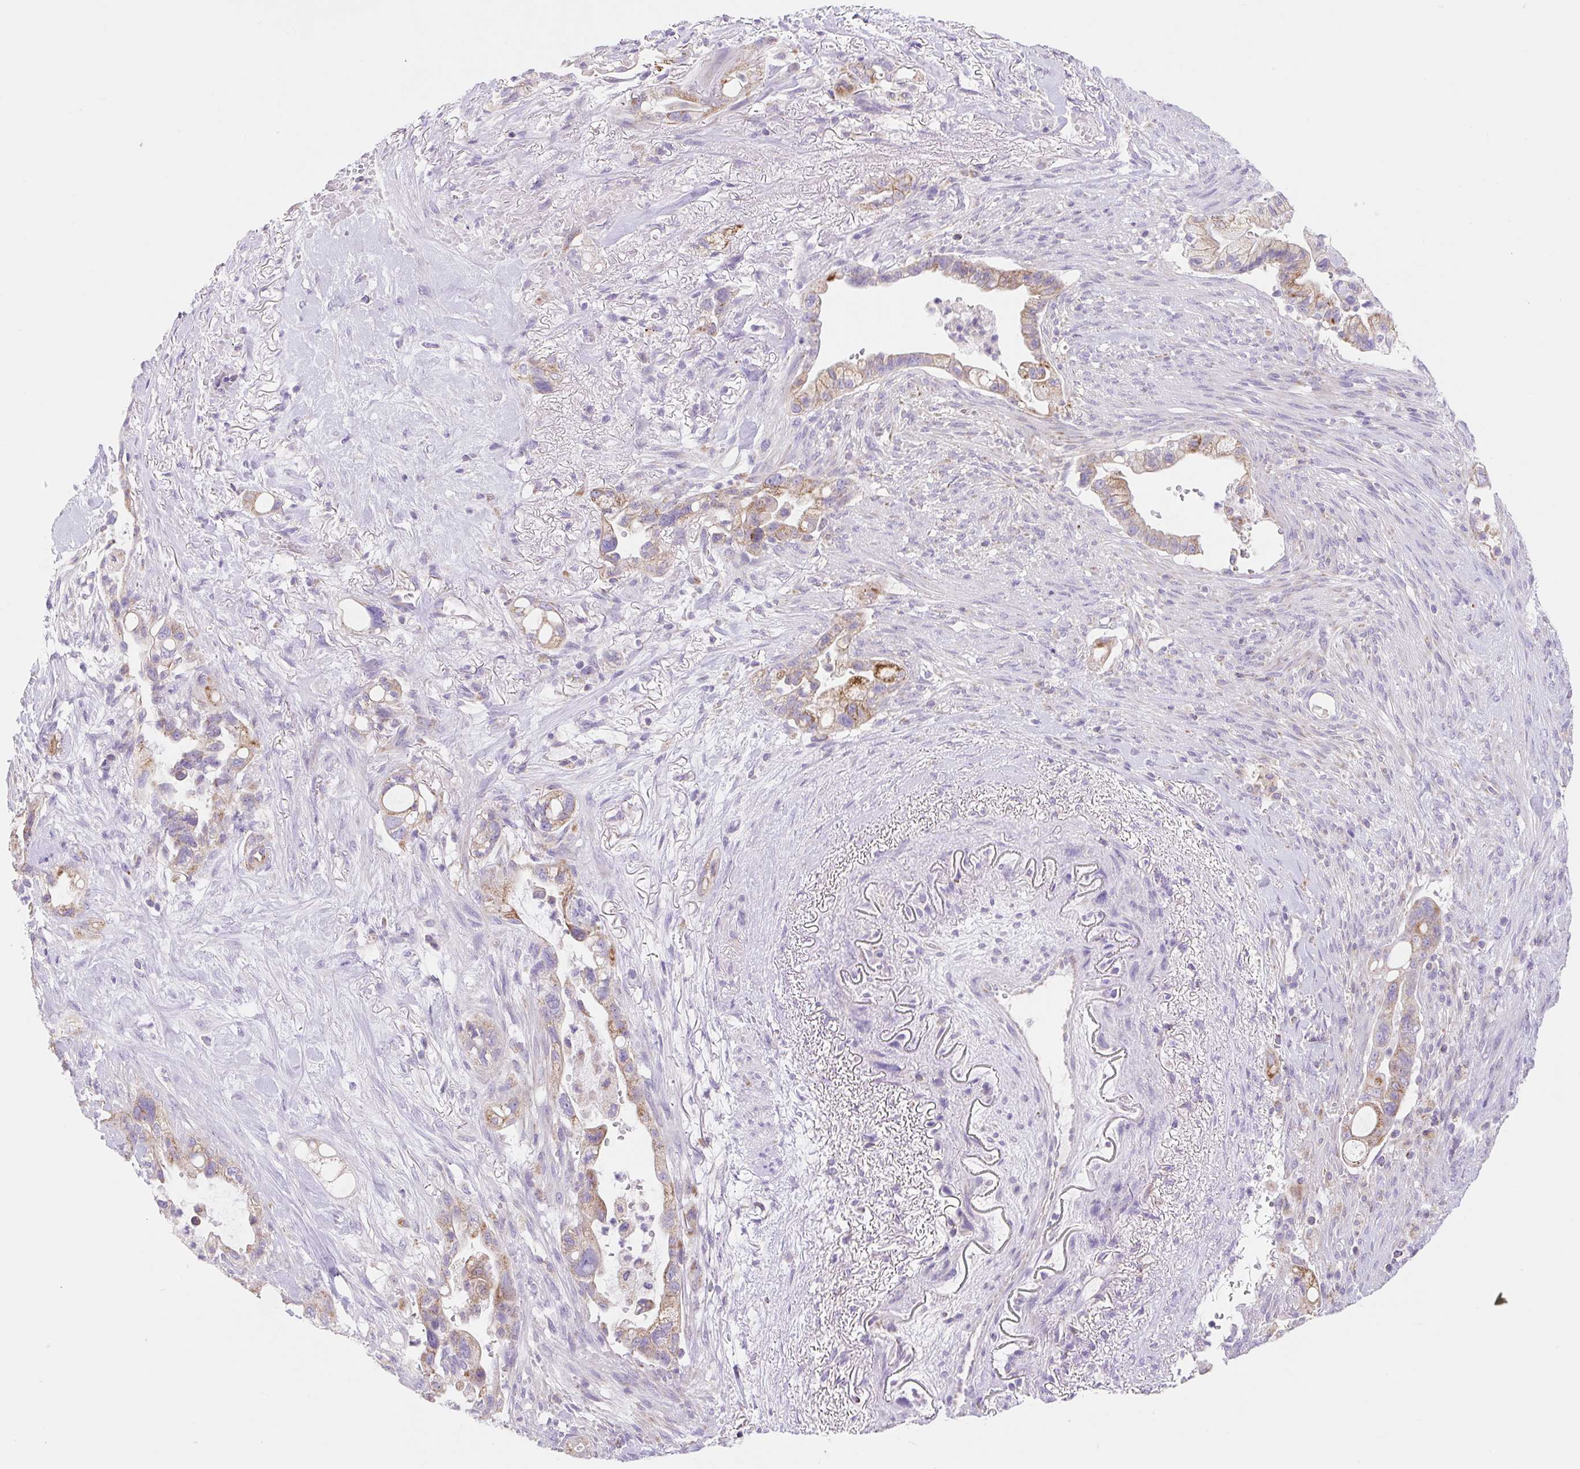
{"staining": {"intensity": "moderate", "quantity": ">75%", "location": "cytoplasmic/membranous"}, "tissue": "pancreatic cancer", "cell_type": "Tumor cells", "image_type": "cancer", "snomed": [{"axis": "morphology", "description": "Adenocarcinoma, NOS"}, {"axis": "topography", "description": "Pancreas"}], "caption": "High-magnification brightfield microscopy of pancreatic cancer stained with DAB (3,3'-diaminobenzidine) (brown) and counterstained with hematoxylin (blue). tumor cells exhibit moderate cytoplasmic/membranous staining is present in about>75% of cells. (DAB IHC with brightfield microscopy, high magnification).", "gene": "FOCAD", "patient": {"sex": "male", "age": 44}}